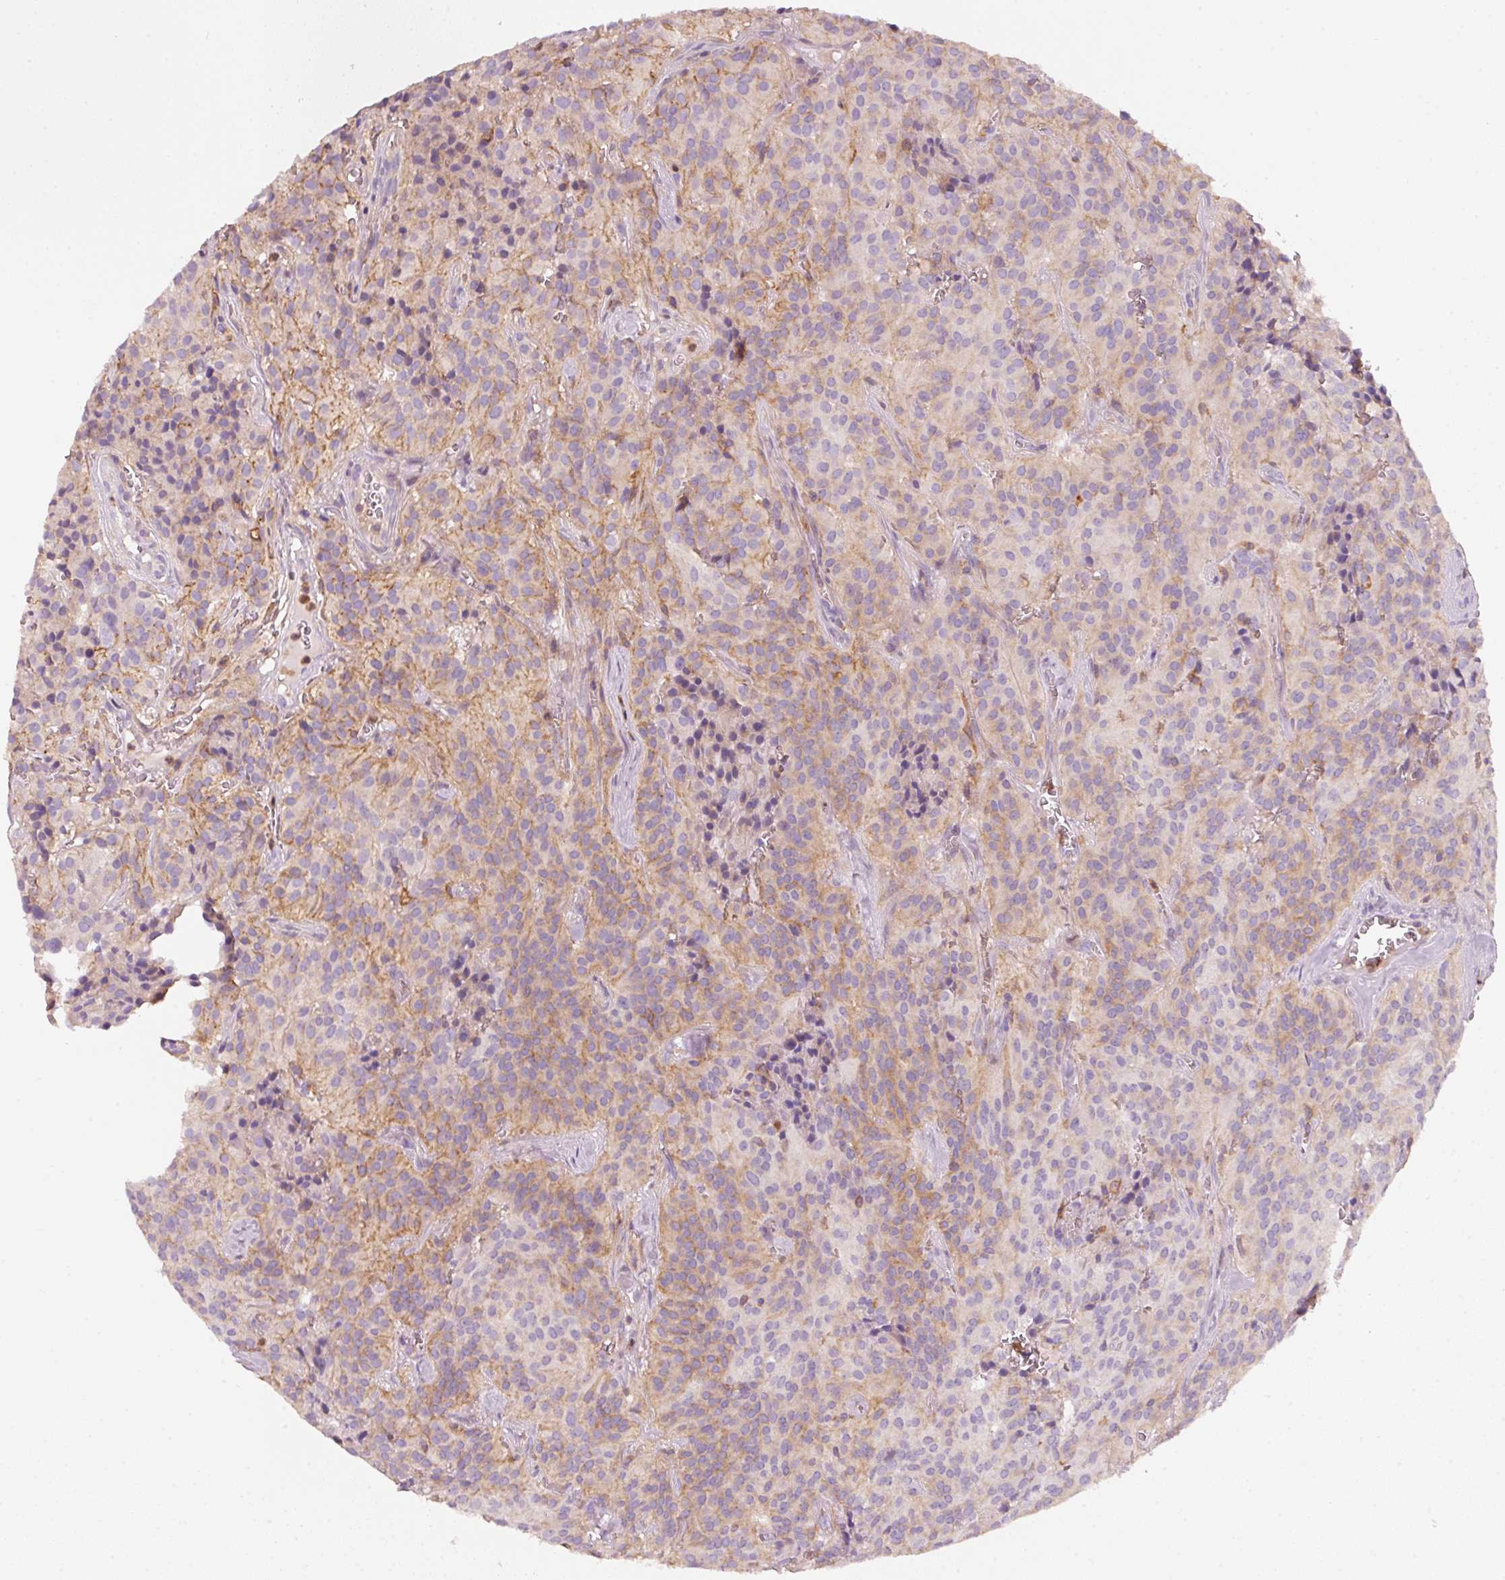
{"staining": {"intensity": "moderate", "quantity": "<25%", "location": "cytoplasmic/membranous"}, "tissue": "glioma", "cell_type": "Tumor cells", "image_type": "cancer", "snomed": [{"axis": "morphology", "description": "Glioma, malignant, Low grade"}, {"axis": "topography", "description": "Brain"}], "caption": "Protein expression analysis of low-grade glioma (malignant) displays moderate cytoplasmic/membranous expression in approximately <25% of tumor cells.", "gene": "IQGAP2", "patient": {"sex": "male", "age": 42}}